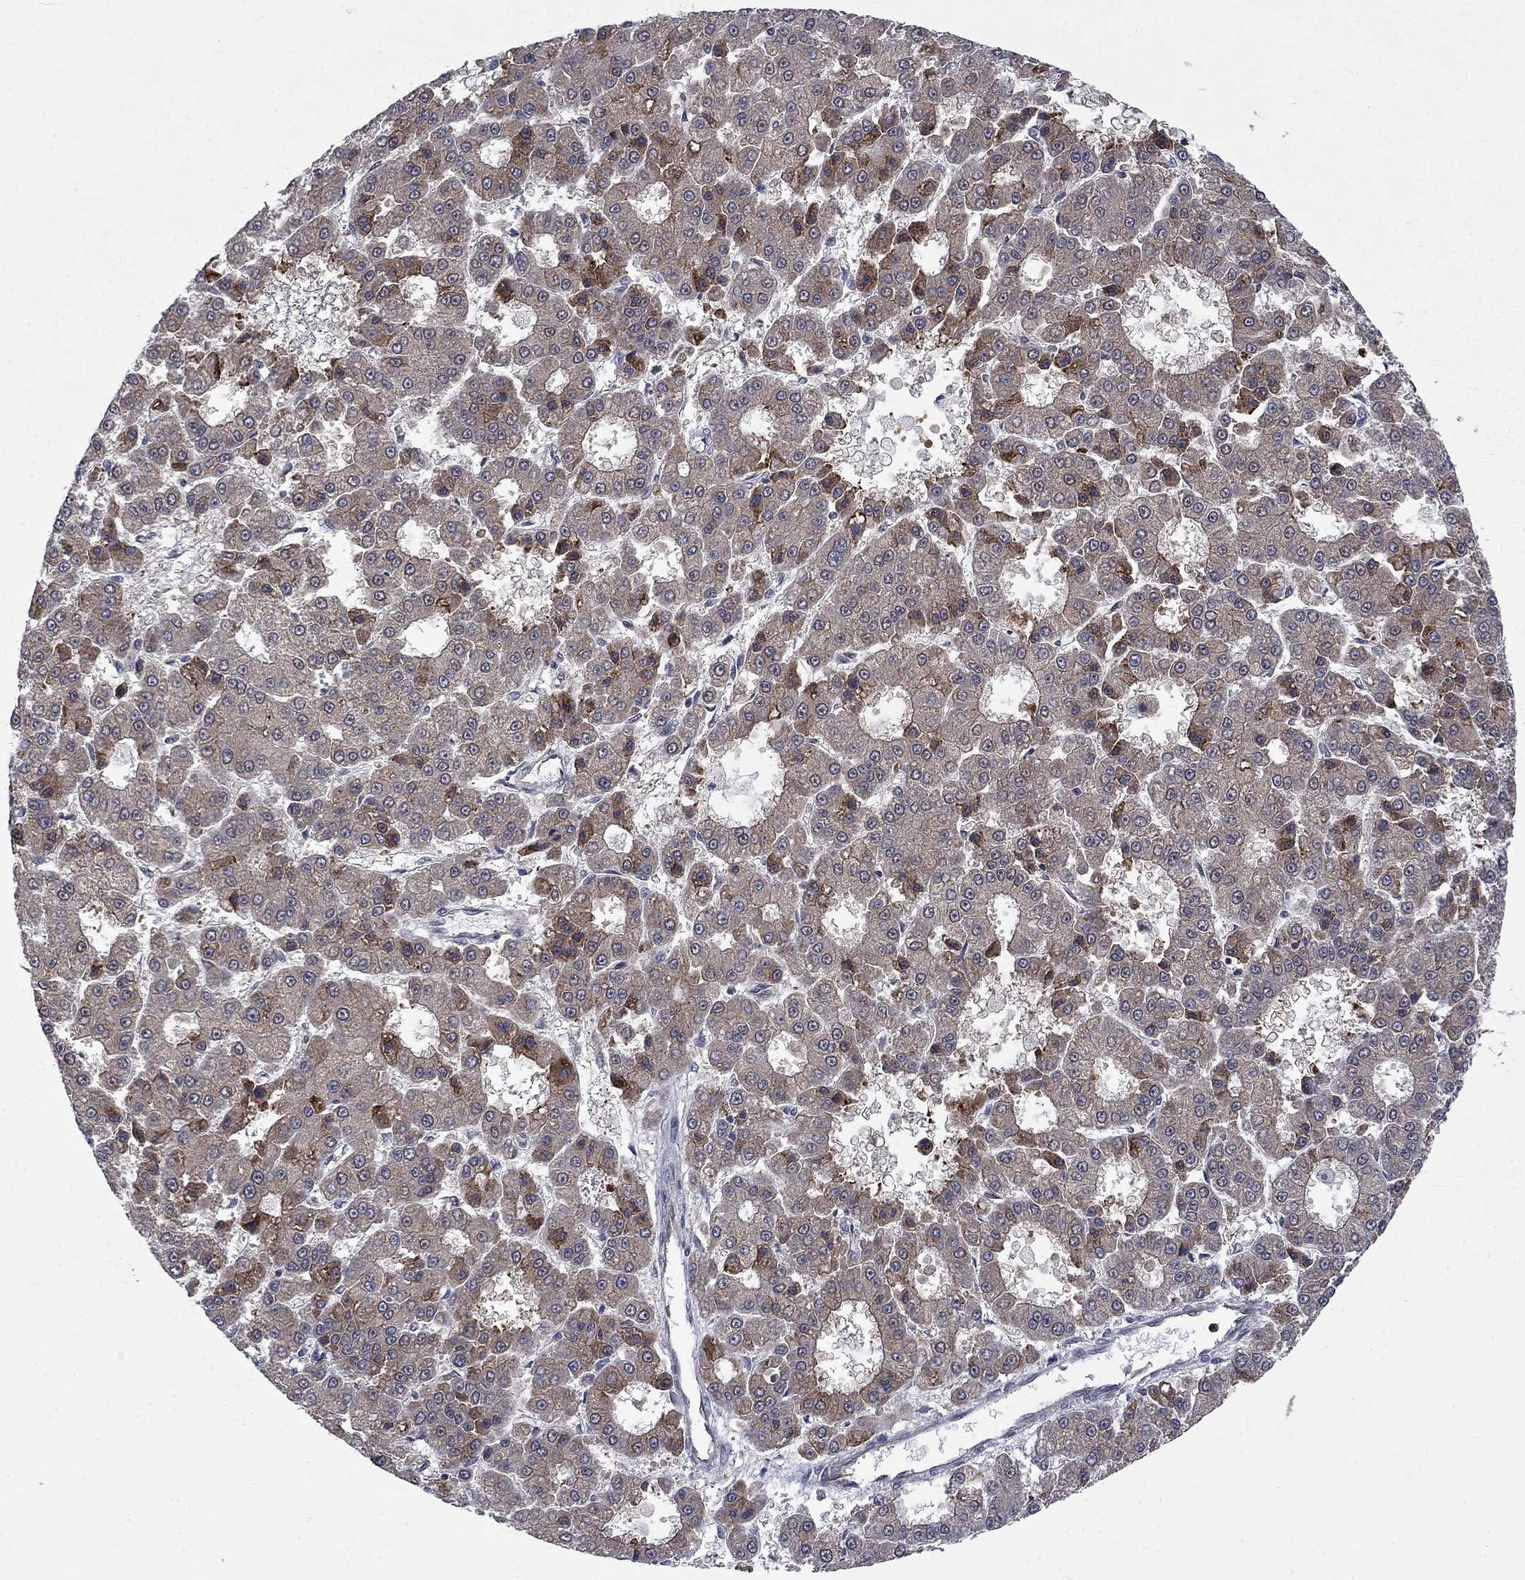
{"staining": {"intensity": "moderate", "quantity": "<25%", "location": "cytoplasmic/membranous"}, "tissue": "liver cancer", "cell_type": "Tumor cells", "image_type": "cancer", "snomed": [{"axis": "morphology", "description": "Carcinoma, Hepatocellular, NOS"}, {"axis": "topography", "description": "Liver"}], "caption": "The photomicrograph exhibits staining of liver cancer, revealing moderate cytoplasmic/membranous protein staining (brown color) within tumor cells.", "gene": "PPP1R9A", "patient": {"sex": "male", "age": 70}}